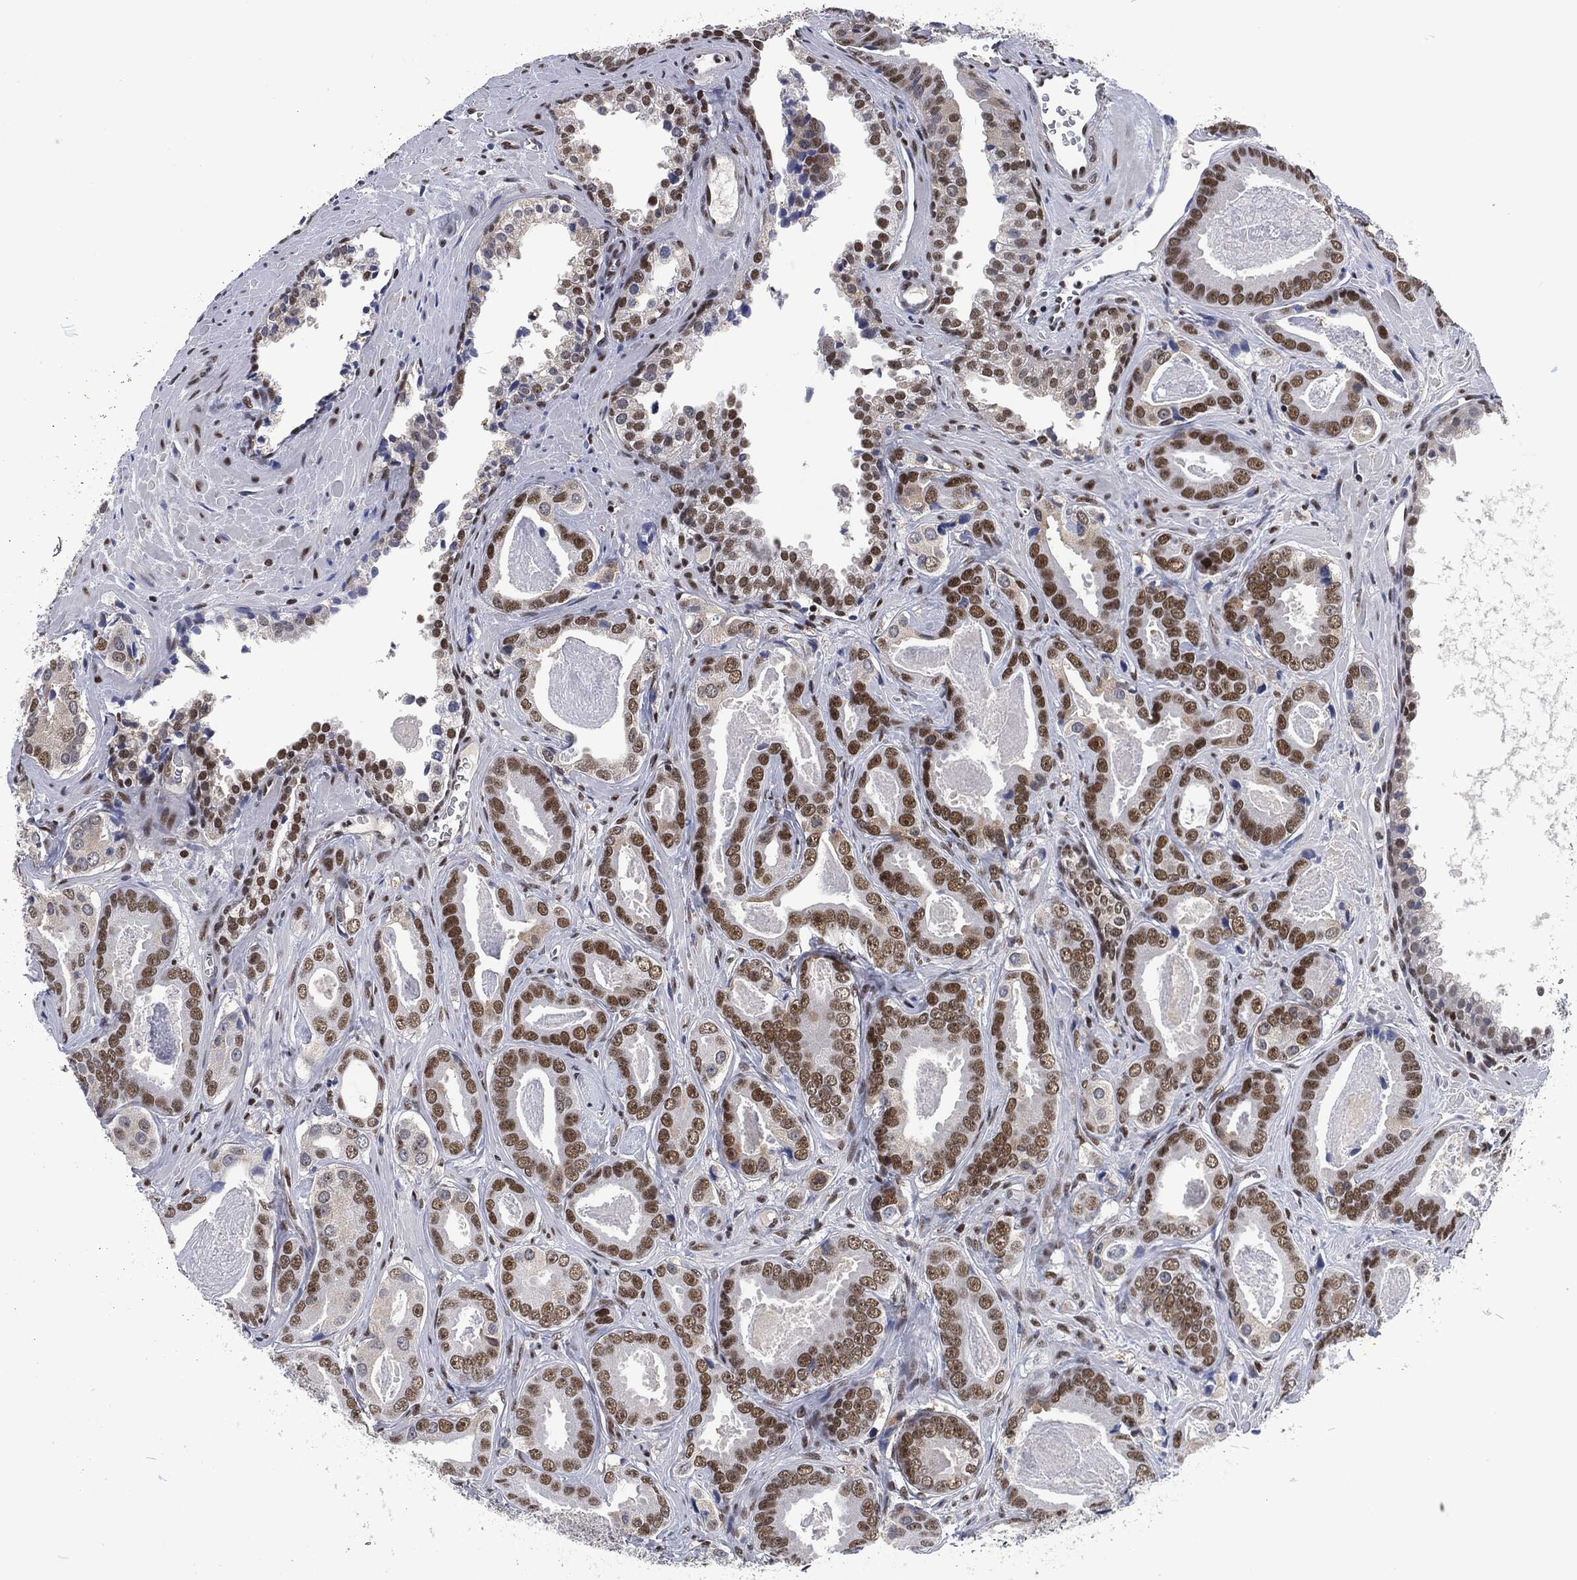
{"staining": {"intensity": "moderate", "quantity": "25%-75%", "location": "nuclear"}, "tissue": "prostate cancer", "cell_type": "Tumor cells", "image_type": "cancer", "snomed": [{"axis": "morphology", "description": "Adenocarcinoma, NOS"}, {"axis": "topography", "description": "Prostate"}], "caption": "Prostate cancer (adenocarcinoma) was stained to show a protein in brown. There is medium levels of moderate nuclear staining in about 25%-75% of tumor cells.", "gene": "DCPS", "patient": {"sex": "male", "age": 61}}